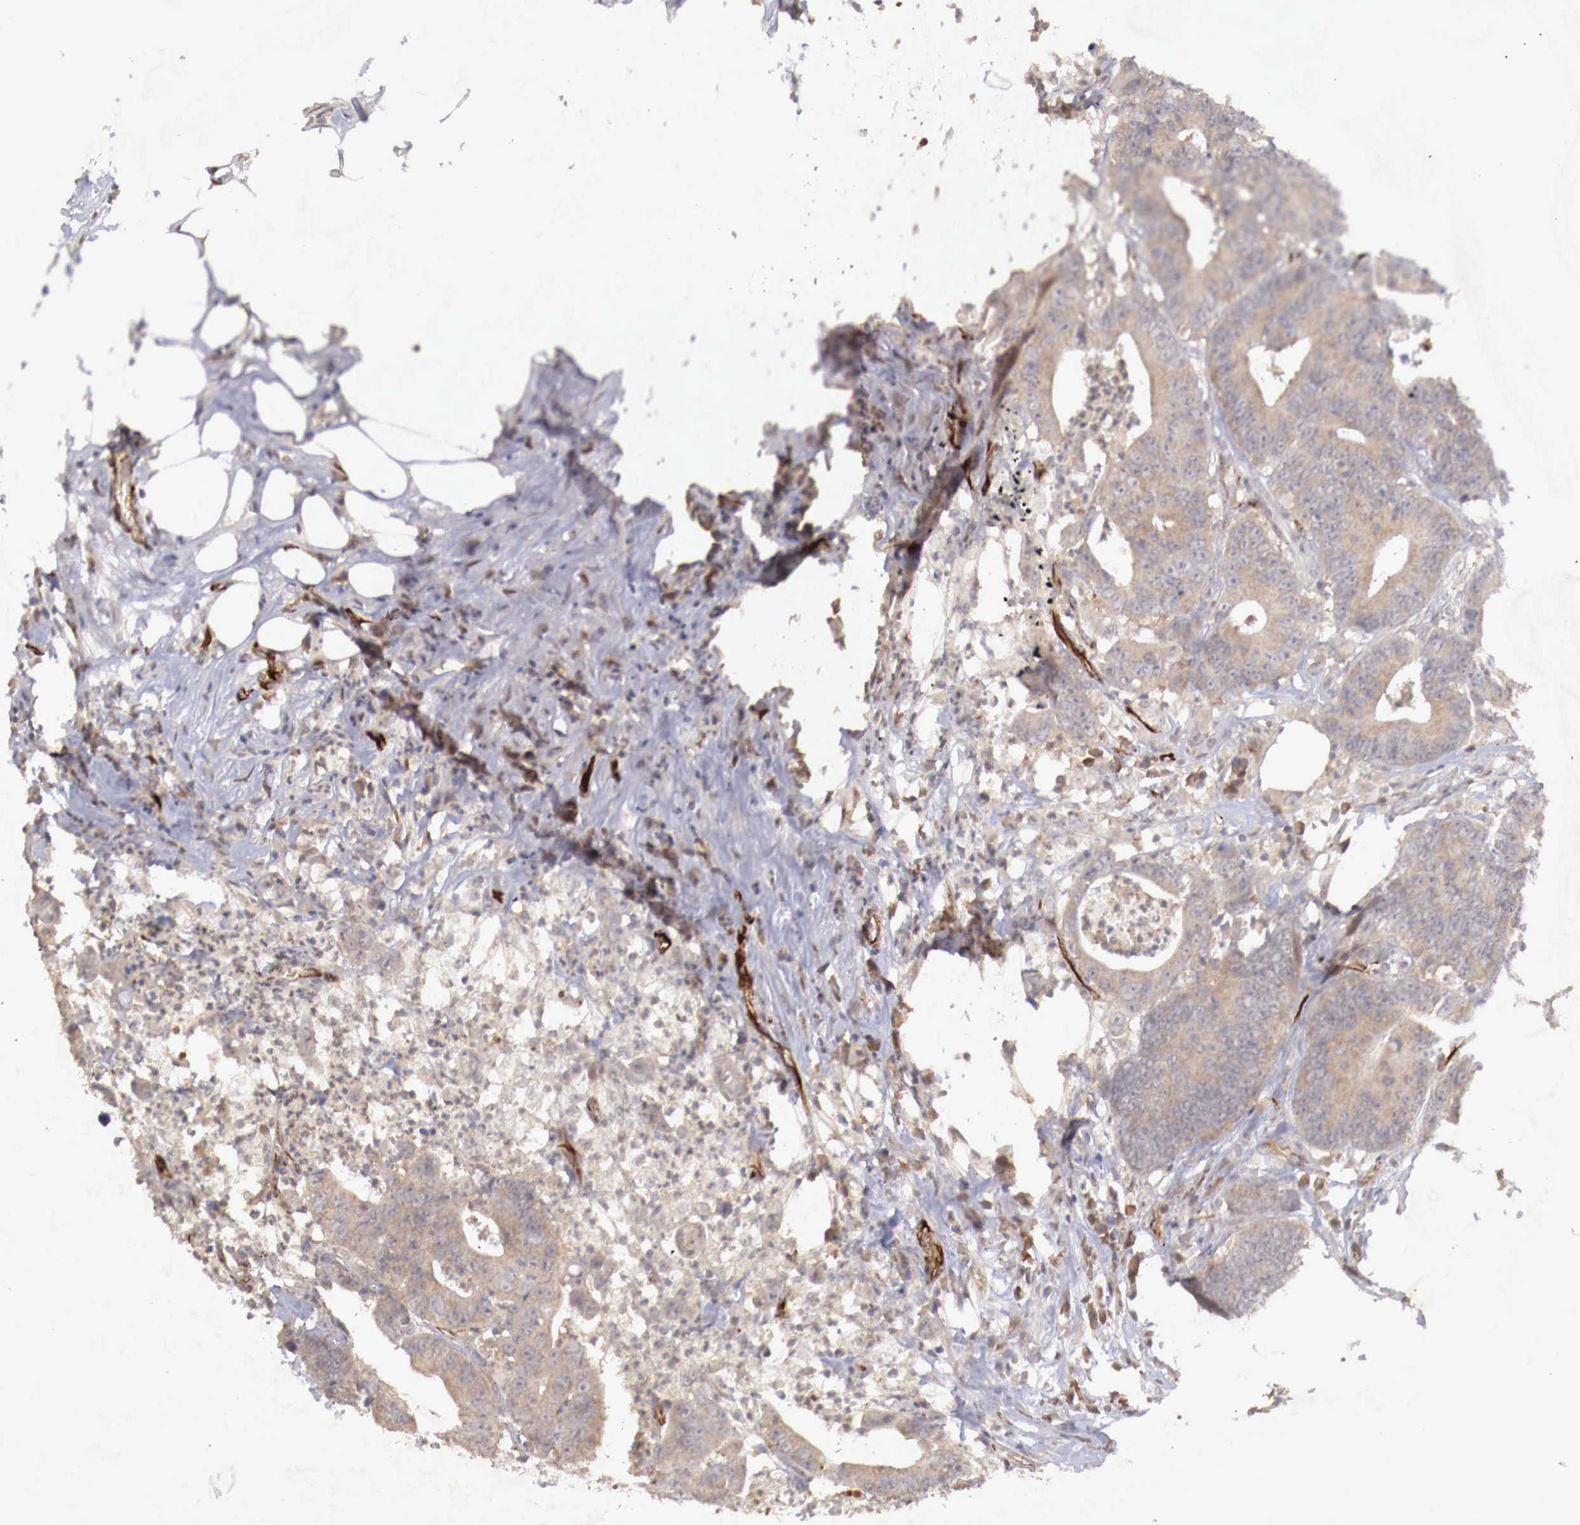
{"staining": {"intensity": "negative", "quantity": "none", "location": "none"}, "tissue": "colorectal cancer", "cell_type": "Tumor cells", "image_type": "cancer", "snomed": [{"axis": "morphology", "description": "Adenocarcinoma, NOS"}, {"axis": "topography", "description": "Colon"}], "caption": "Immunohistochemical staining of colorectal cancer (adenocarcinoma) reveals no significant positivity in tumor cells. (DAB immunohistochemistry with hematoxylin counter stain).", "gene": "WT1", "patient": {"sex": "male", "age": 55}}